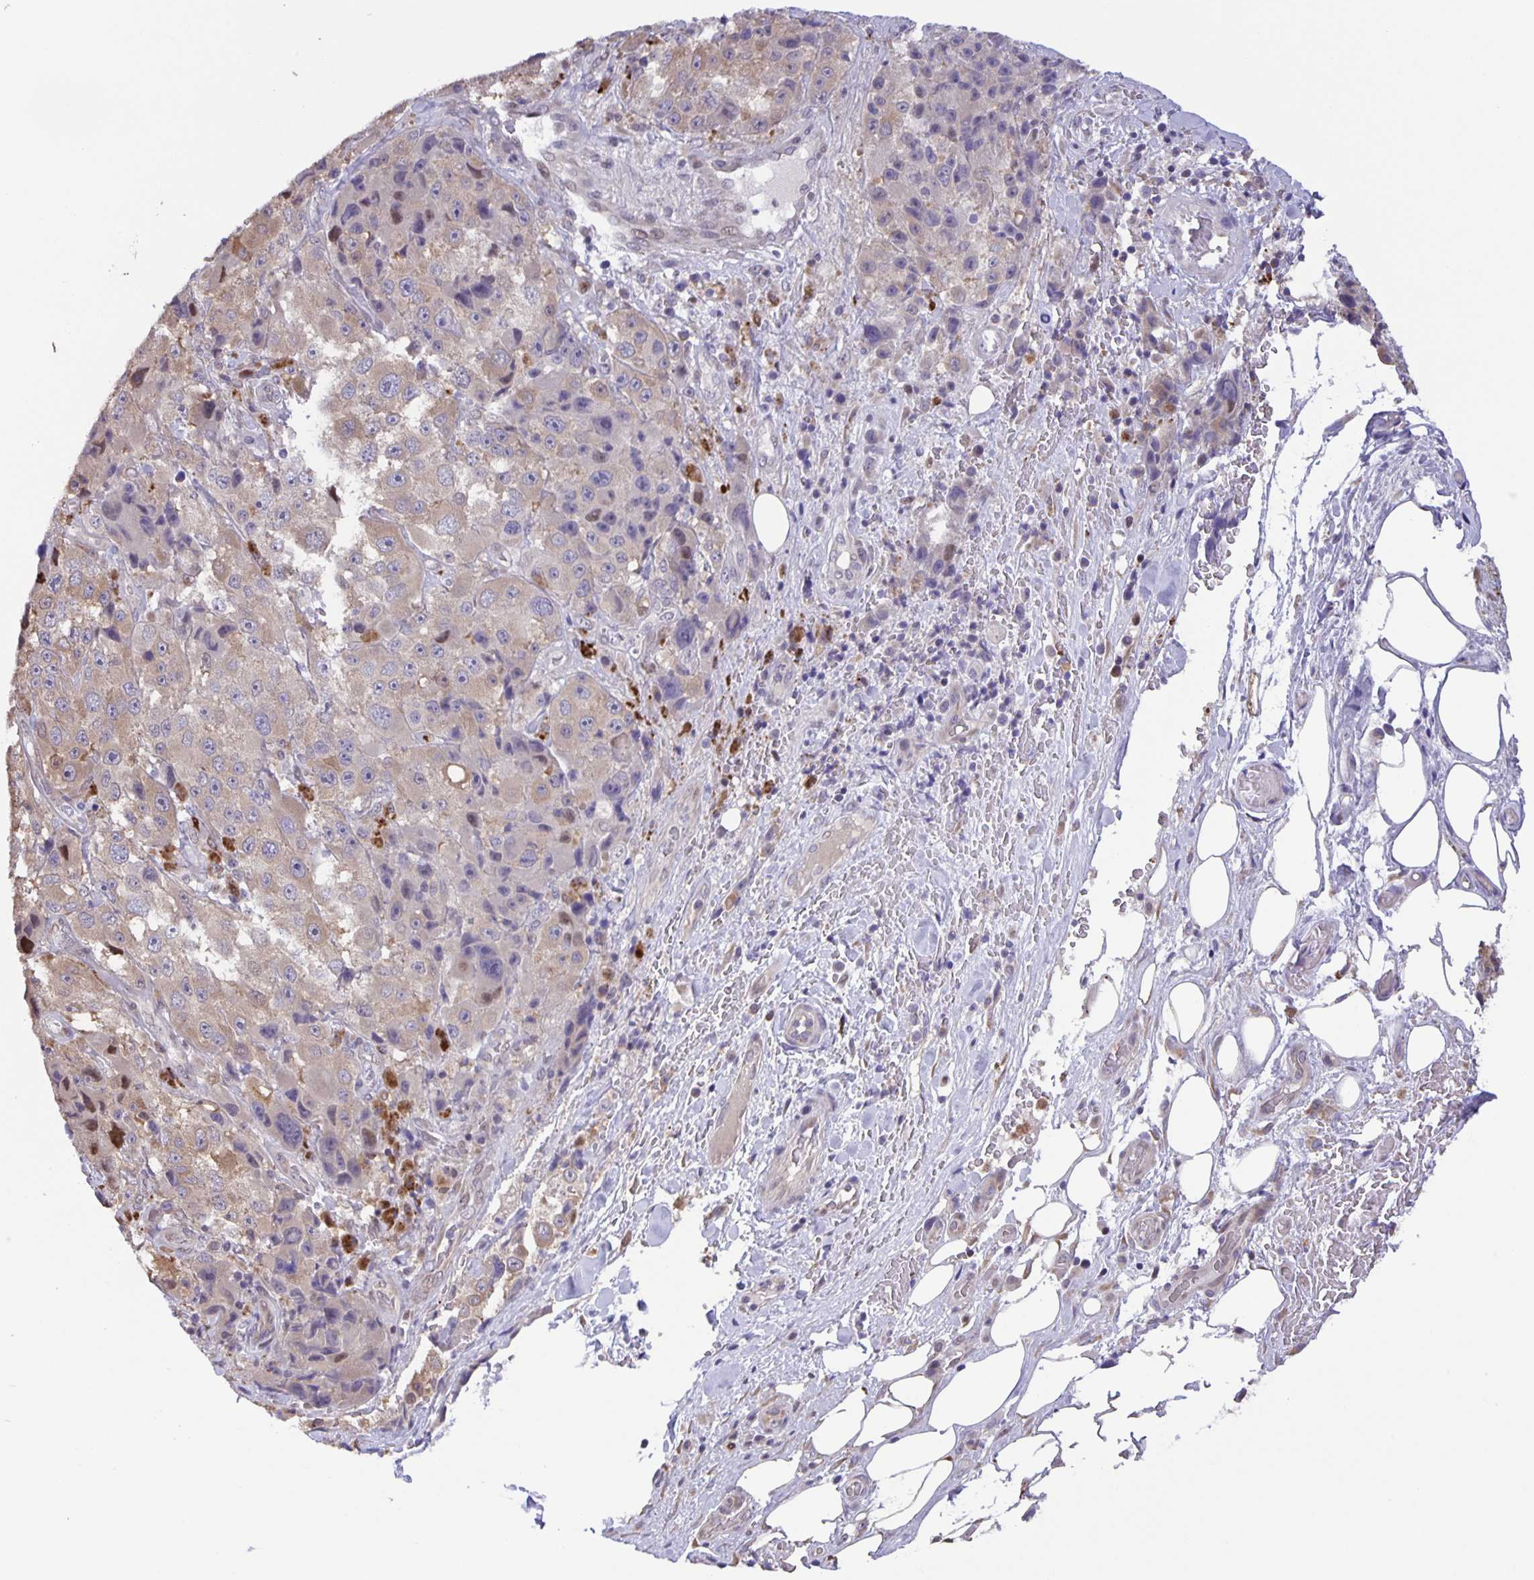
{"staining": {"intensity": "weak", "quantity": "25%-75%", "location": "cytoplasmic/membranous"}, "tissue": "melanoma", "cell_type": "Tumor cells", "image_type": "cancer", "snomed": [{"axis": "morphology", "description": "Malignant melanoma, Metastatic site"}, {"axis": "topography", "description": "Lymph node"}], "caption": "This is a histology image of immunohistochemistry (IHC) staining of melanoma, which shows weak positivity in the cytoplasmic/membranous of tumor cells.", "gene": "MAPK12", "patient": {"sex": "male", "age": 62}}